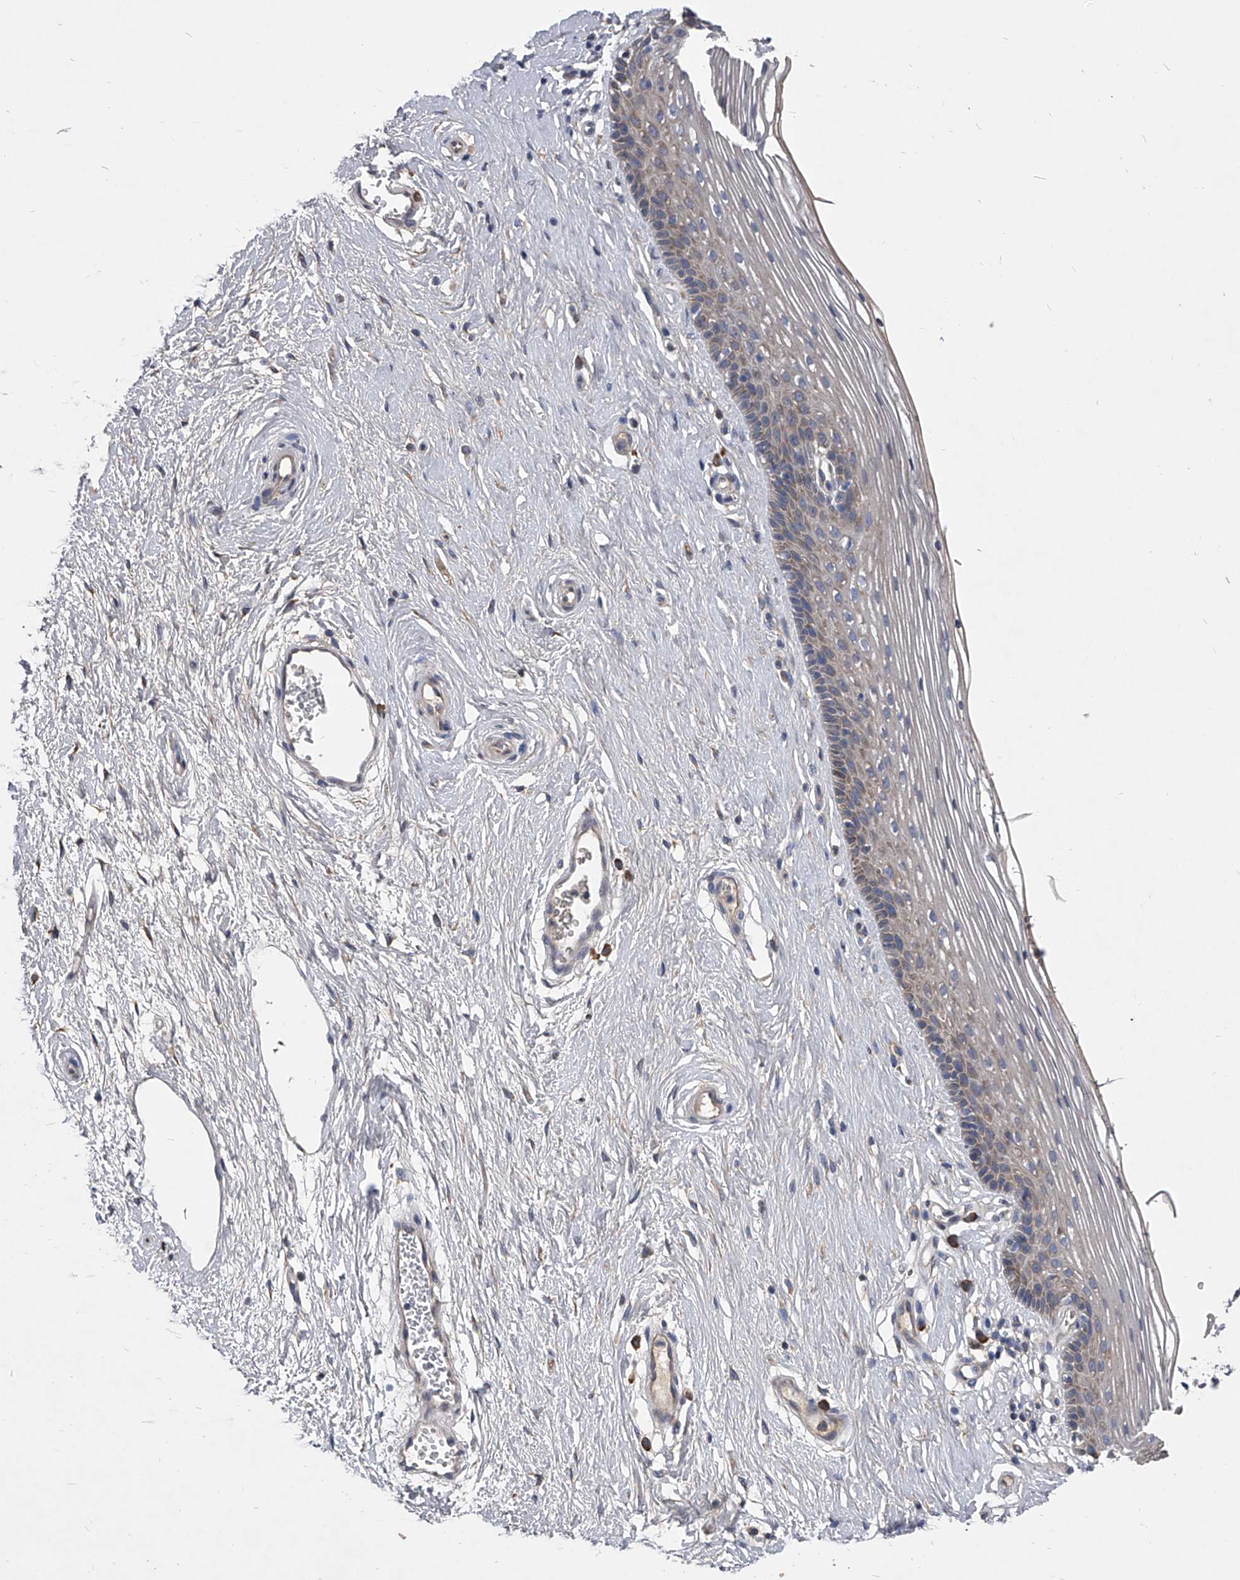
{"staining": {"intensity": "weak", "quantity": "25%-75%", "location": "cytoplasmic/membranous"}, "tissue": "vagina", "cell_type": "Squamous epithelial cells", "image_type": "normal", "snomed": [{"axis": "morphology", "description": "Normal tissue, NOS"}, {"axis": "topography", "description": "Vagina"}], "caption": "Immunohistochemistry (IHC) (DAB) staining of unremarkable human vagina exhibits weak cytoplasmic/membranous protein staining in approximately 25%-75% of squamous epithelial cells.", "gene": "CCR4", "patient": {"sex": "female", "age": 46}}